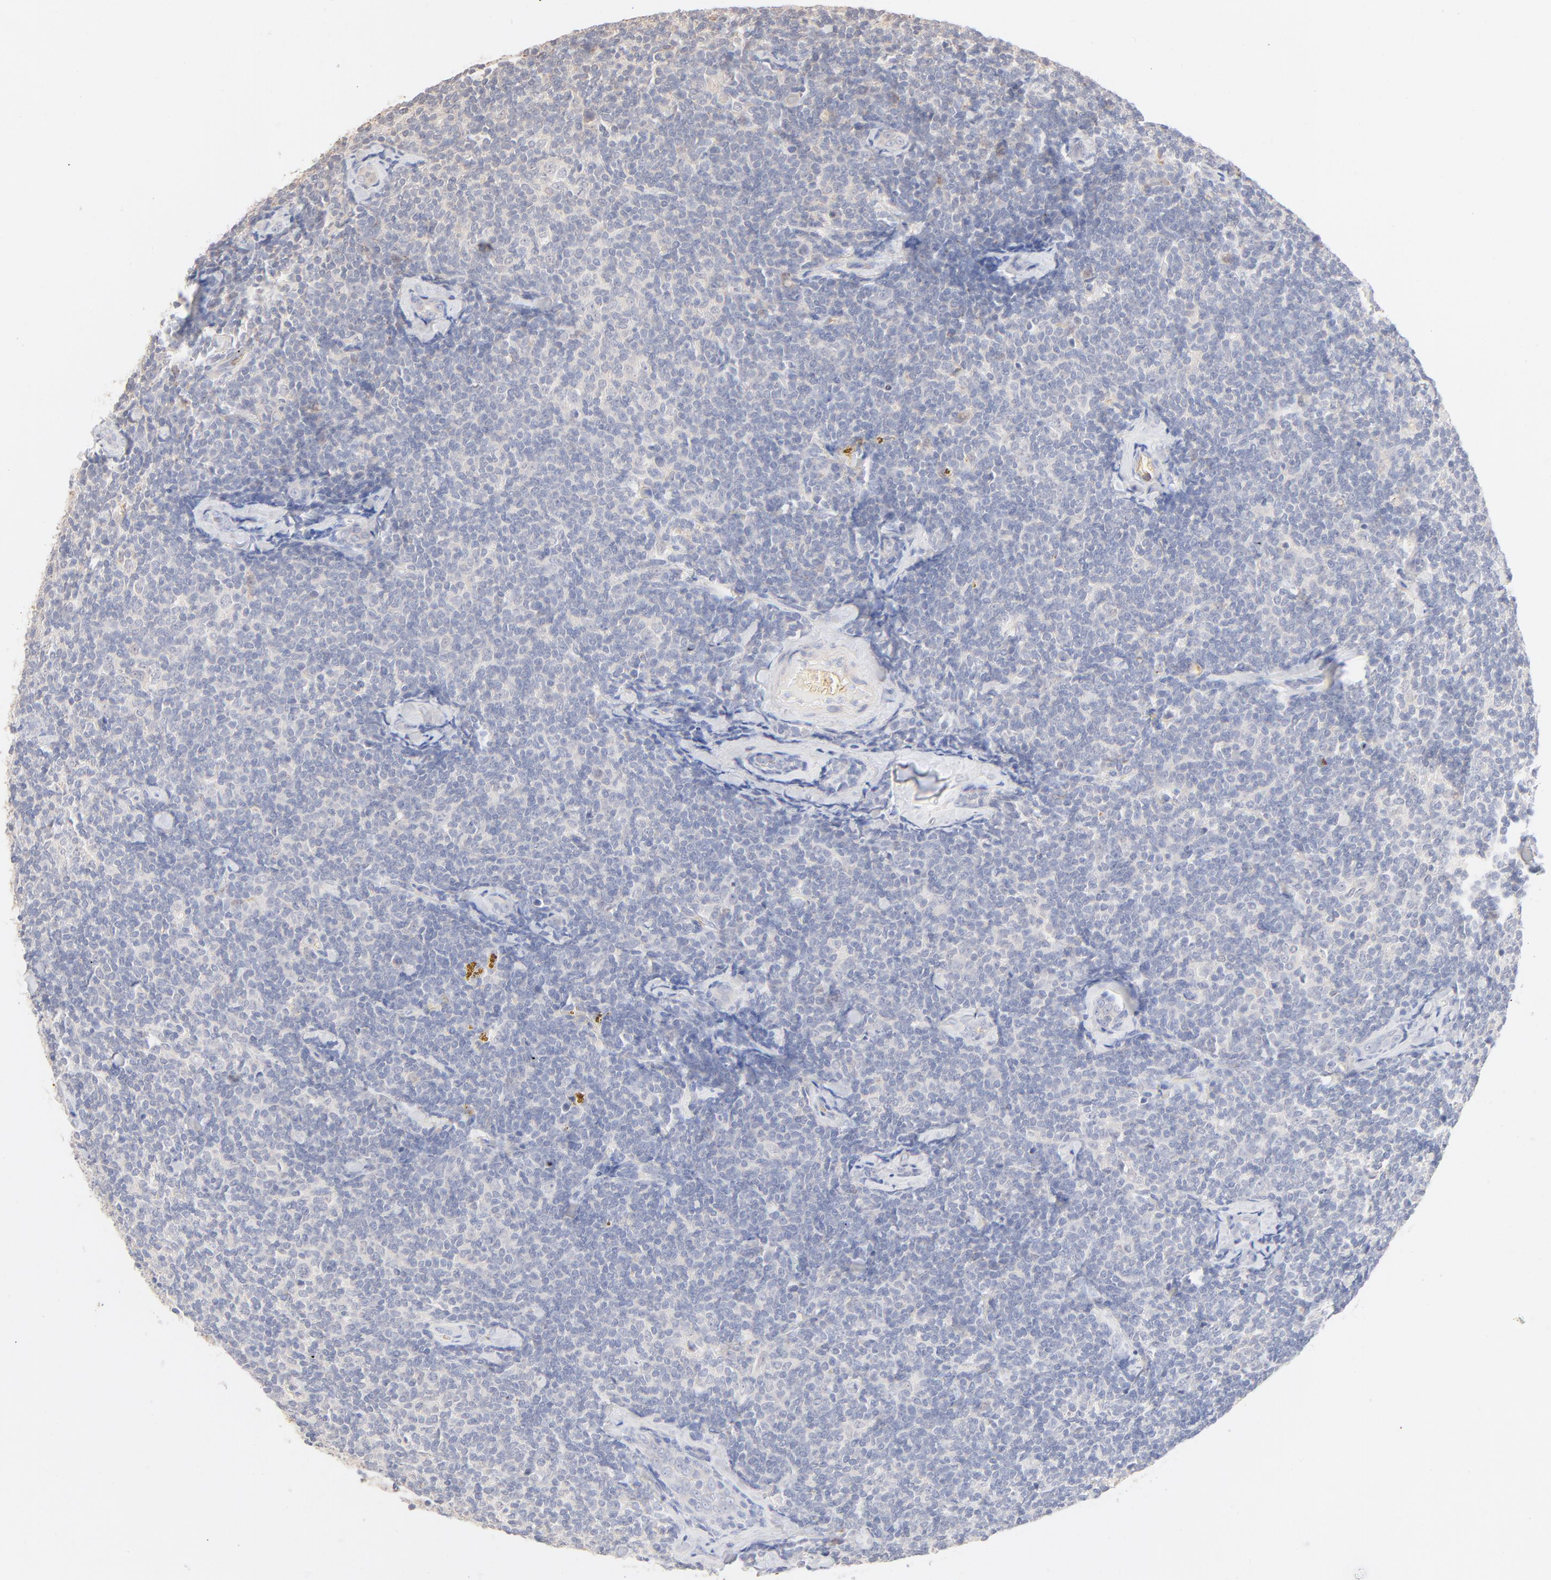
{"staining": {"intensity": "negative", "quantity": "none", "location": "none"}, "tissue": "lymphoma", "cell_type": "Tumor cells", "image_type": "cancer", "snomed": [{"axis": "morphology", "description": "Malignant lymphoma, non-Hodgkin's type, Low grade"}, {"axis": "topography", "description": "Lymph node"}], "caption": "The photomicrograph reveals no significant expression in tumor cells of malignant lymphoma, non-Hodgkin's type (low-grade).", "gene": "SPTB", "patient": {"sex": "female", "age": 56}}